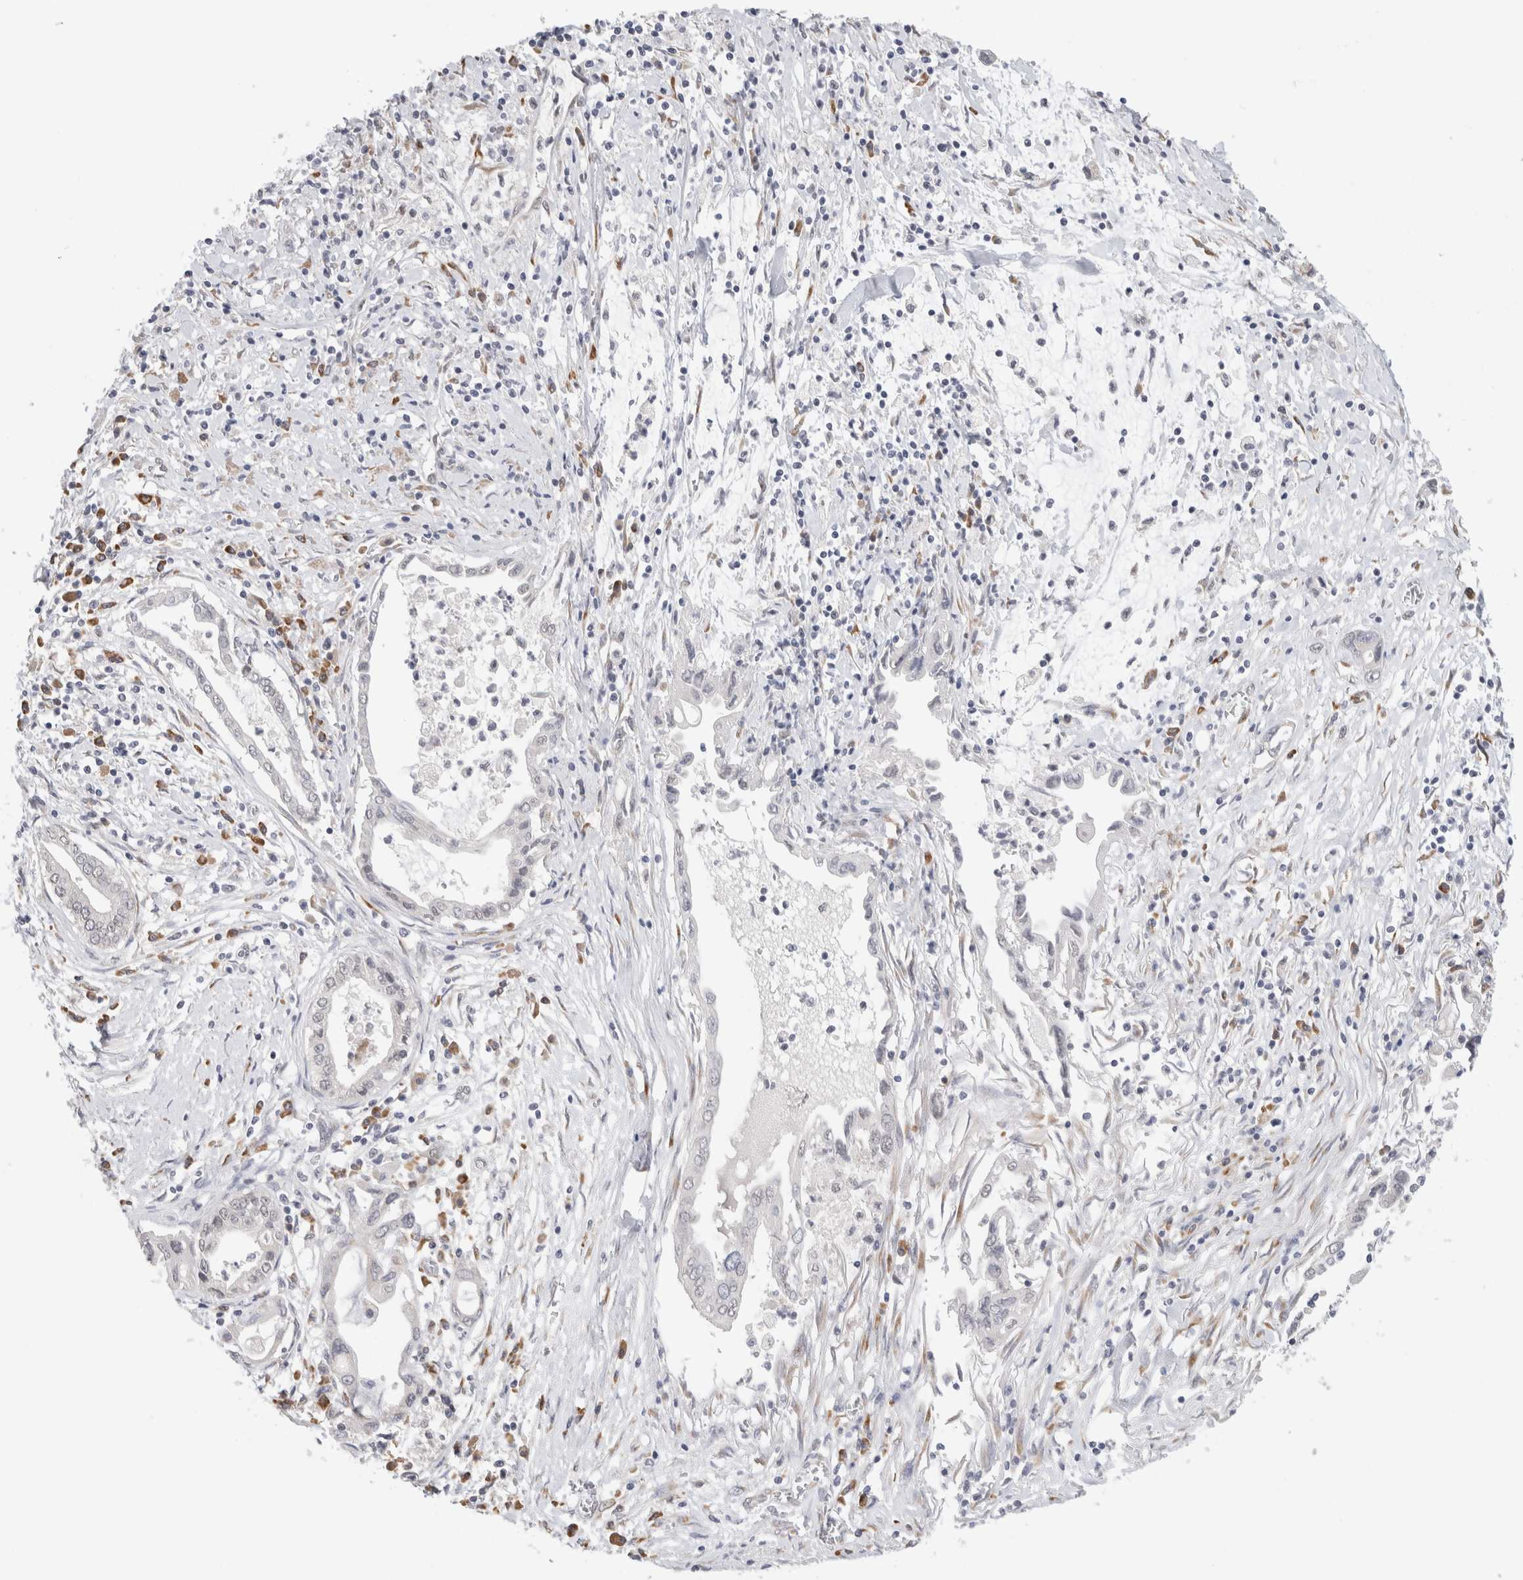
{"staining": {"intensity": "negative", "quantity": "none", "location": "none"}, "tissue": "pancreatic cancer", "cell_type": "Tumor cells", "image_type": "cancer", "snomed": [{"axis": "morphology", "description": "Adenocarcinoma, NOS"}, {"axis": "topography", "description": "Pancreas"}], "caption": "The image shows no staining of tumor cells in pancreatic cancer (adenocarcinoma).", "gene": "HDLBP", "patient": {"sex": "female", "age": 57}}